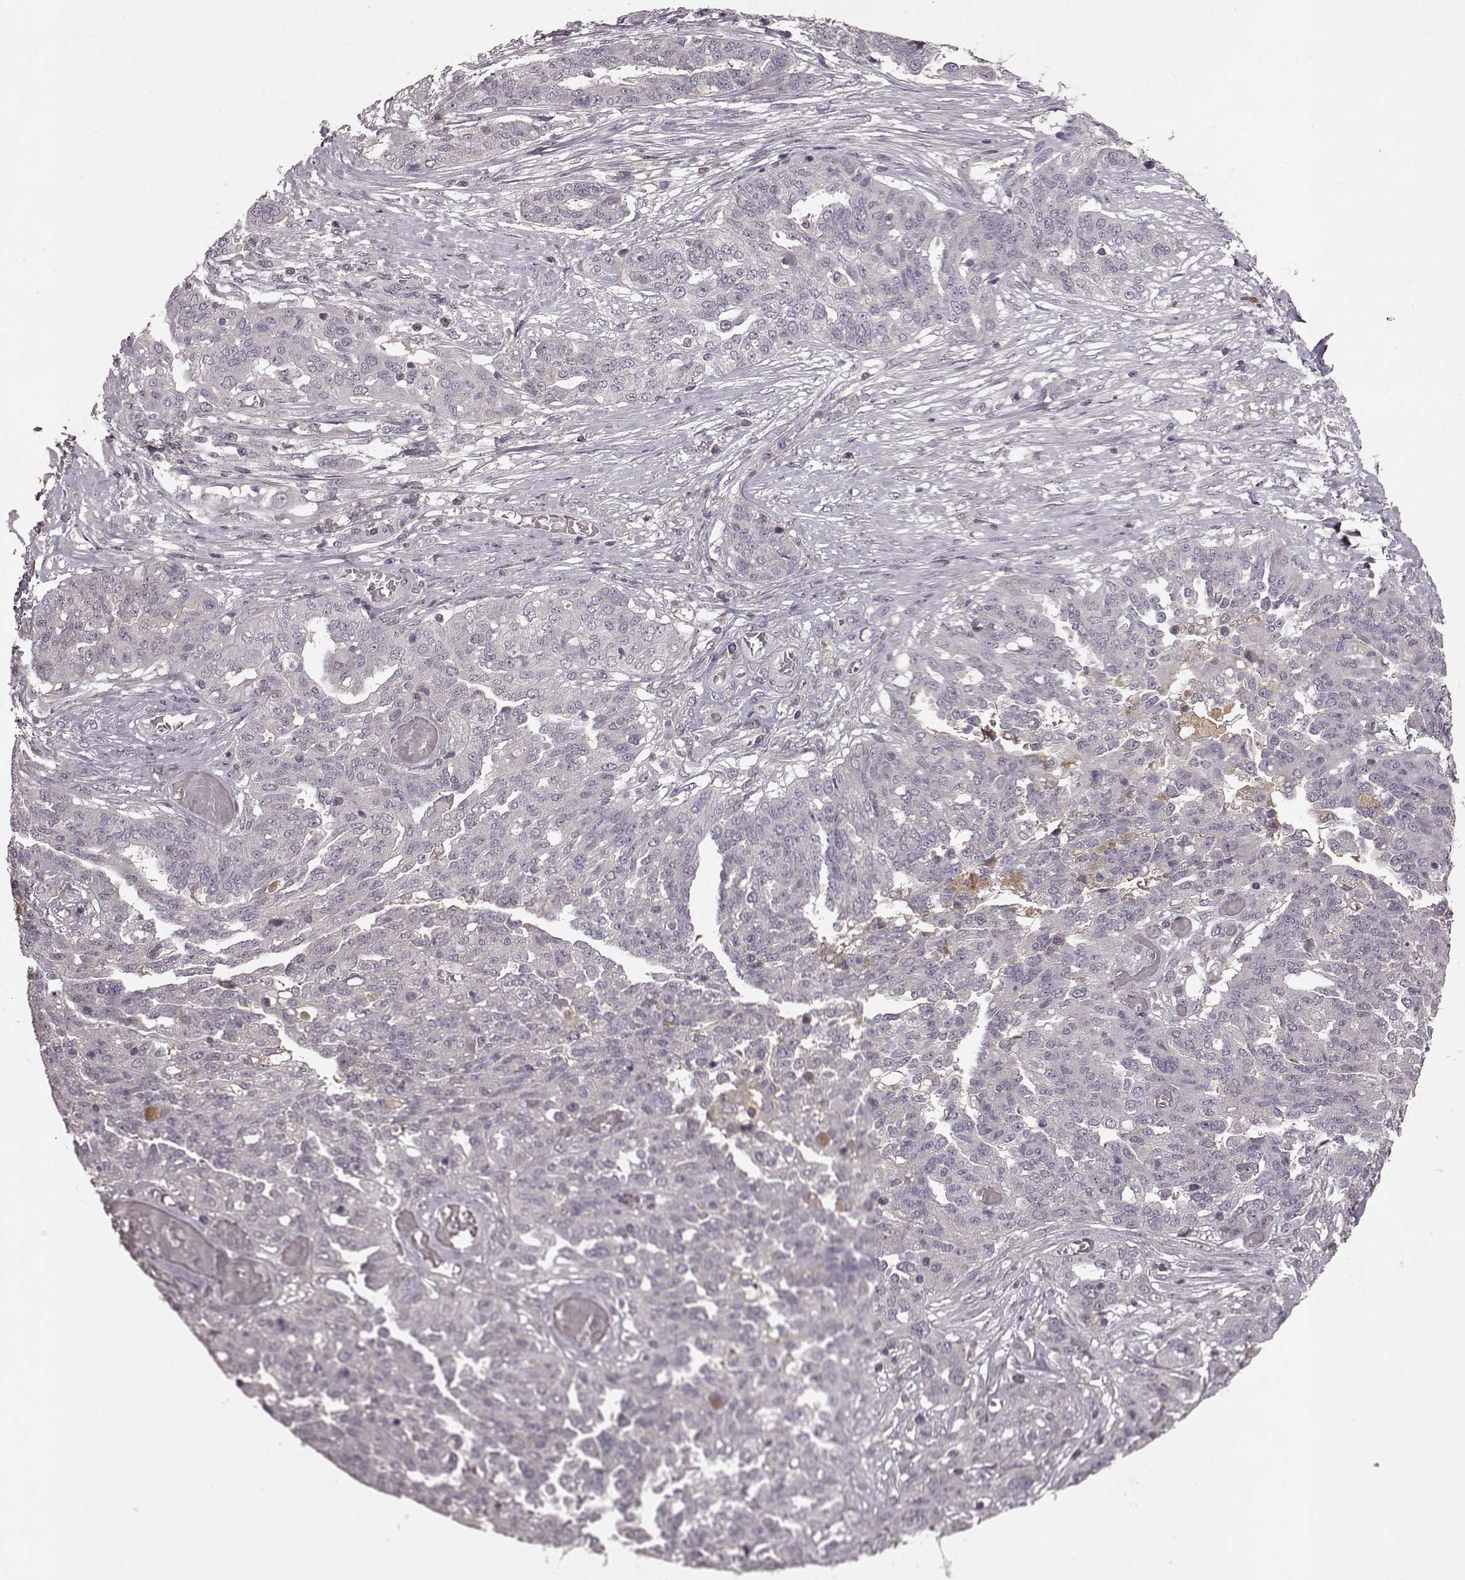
{"staining": {"intensity": "negative", "quantity": "none", "location": "none"}, "tissue": "ovarian cancer", "cell_type": "Tumor cells", "image_type": "cancer", "snomed": [{"axis": "morphology", "description": "Cystadenocarcinoma, serous, NOS"}, {"axis": "topography", "description": "Ovary"}], "caption": "Human serous cystadenocarcinoma (ovarian) stained for a protein using IHC shows no staining in tumor cells.", "gene": "FRRS1L", "patient": {"sex": "female", "age": 67}}